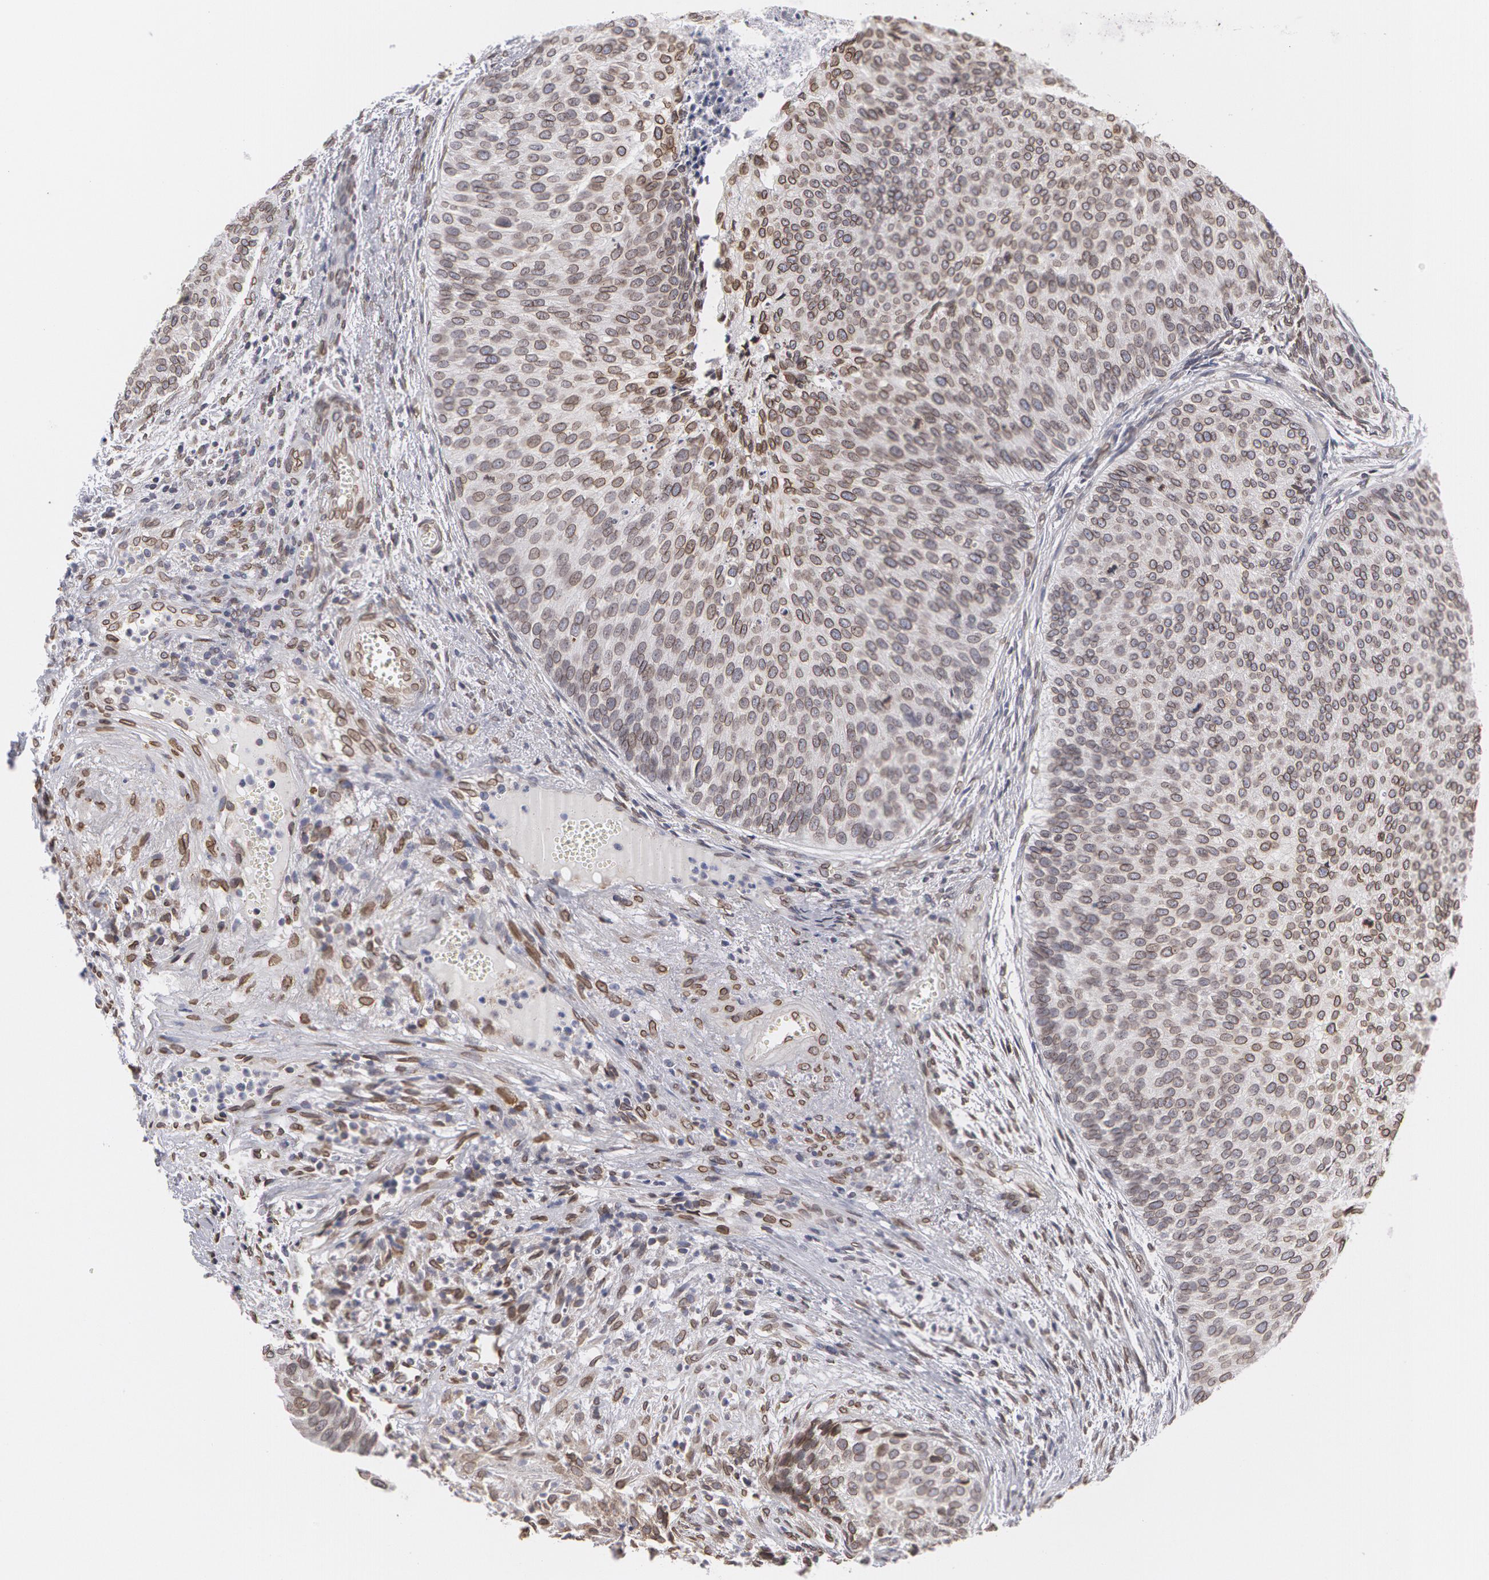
{"staining": {"intensity": "strong", "quantity": "<25%", "location": "nuclear"}, "tissue": "urothelial cancer", "cell_type": "Tumor cells", "image_type": "cancer", "snomed": [{"axis": "morphology", "description": "Urothelial carcinoma, Low grade"}, {"axis": "topography", "description": "Urinary bladder"}], "caption": "Immunohistochemistry (IHC) (DAB (3,3'-diaminobenzidine)) staining of urothelial cancer shows strong nuclear protein expression in about <25% of tumor cells.", "gene": "EMD", "patient": {"sex": "male", "age": 84}}